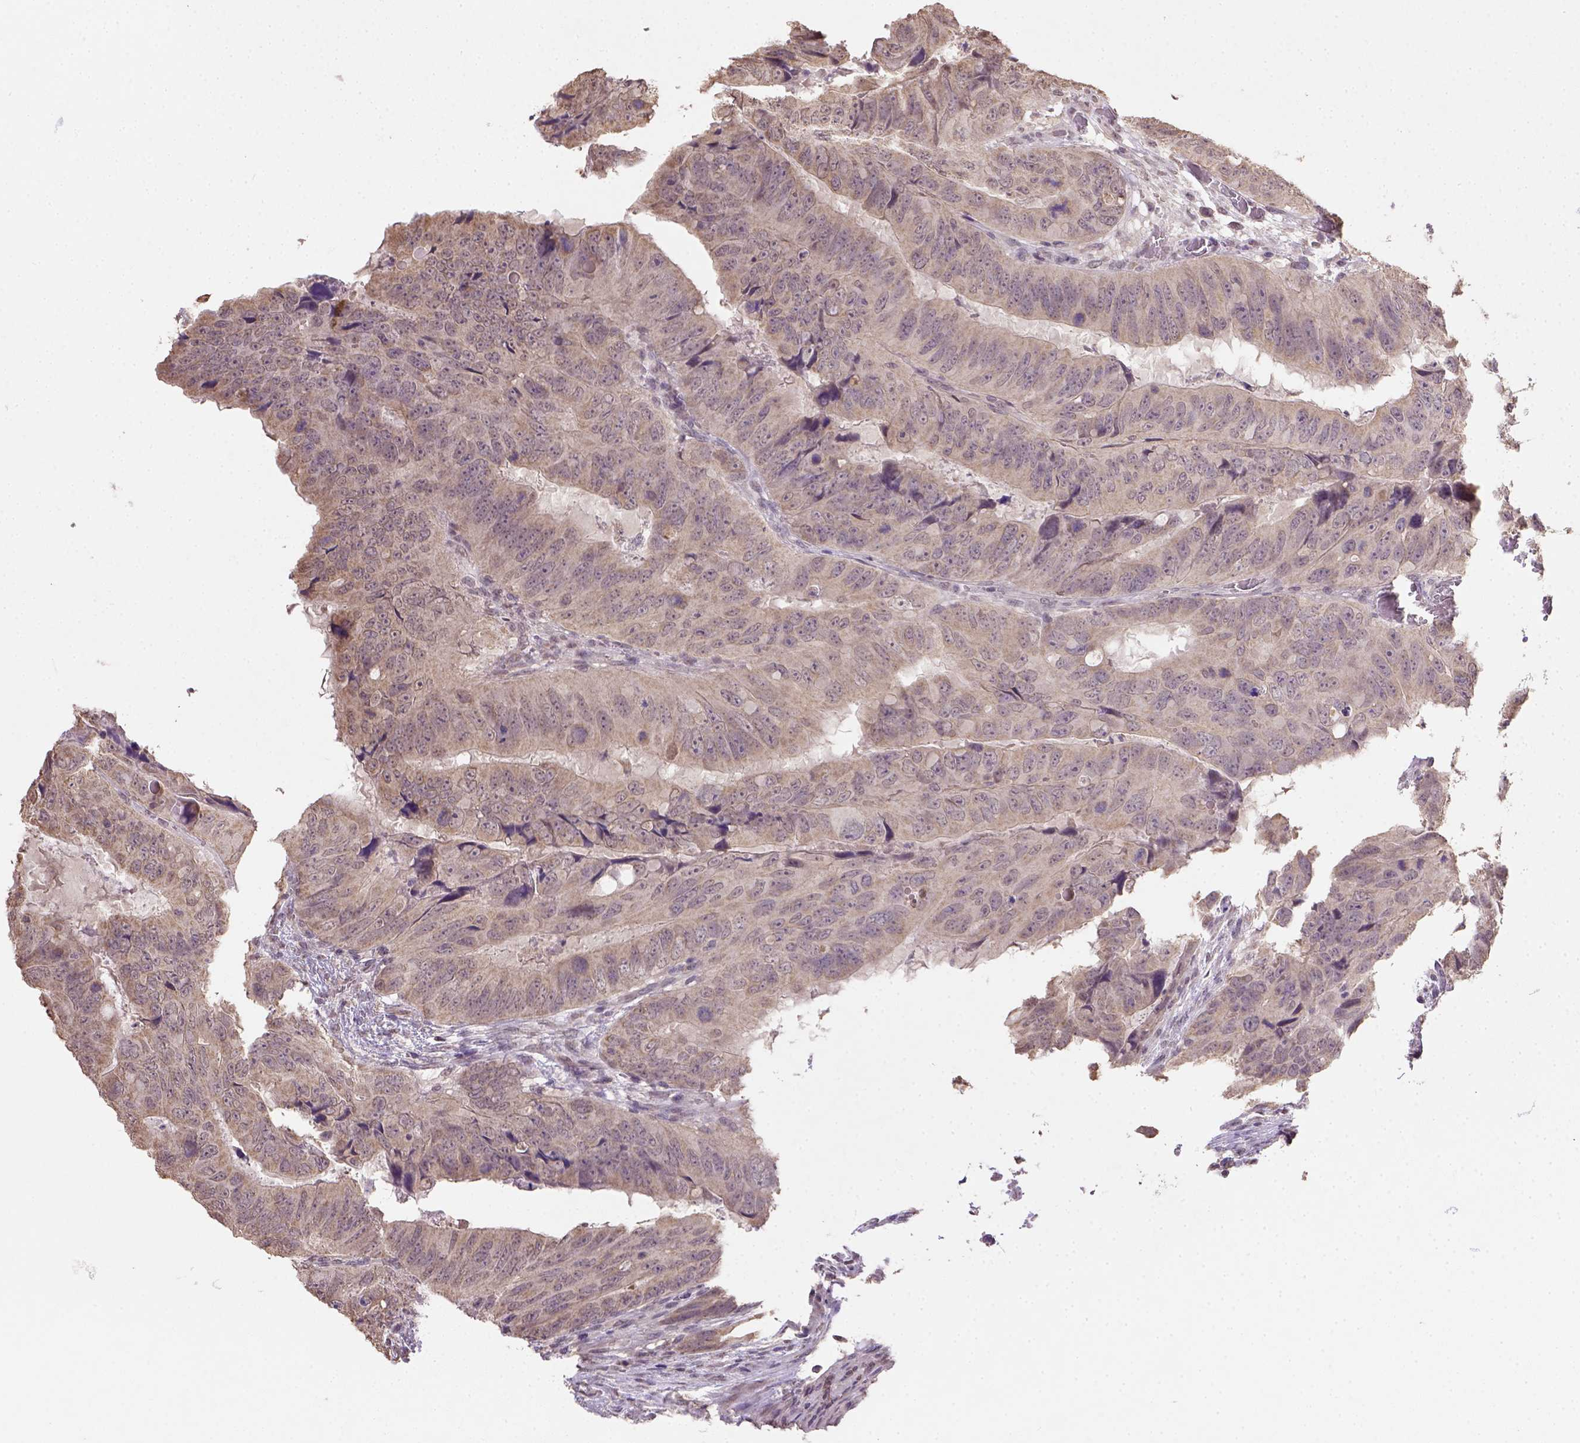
{"staining": {"intensity": "moderate", "quantity": "<25%", "location": "cytoplasmic/membranous"}, "tissue": "colorectal cancer", "cell_type": "Tumor cells", "image_type": "cancer", "snomed": [{"axis": "morphology", "description": "Adenocarcinoma, NOS"}, {"axis": "topography", "description": "Colon"}], "caption": "Immunohistochemistry of human colorectal cancer exhibits low levels of moderate cytoplasmic/membranous staining in approximately <25% of tumor cells.", "gene": "NUDT10", "patient": {"sex": "male", "age": 79}}